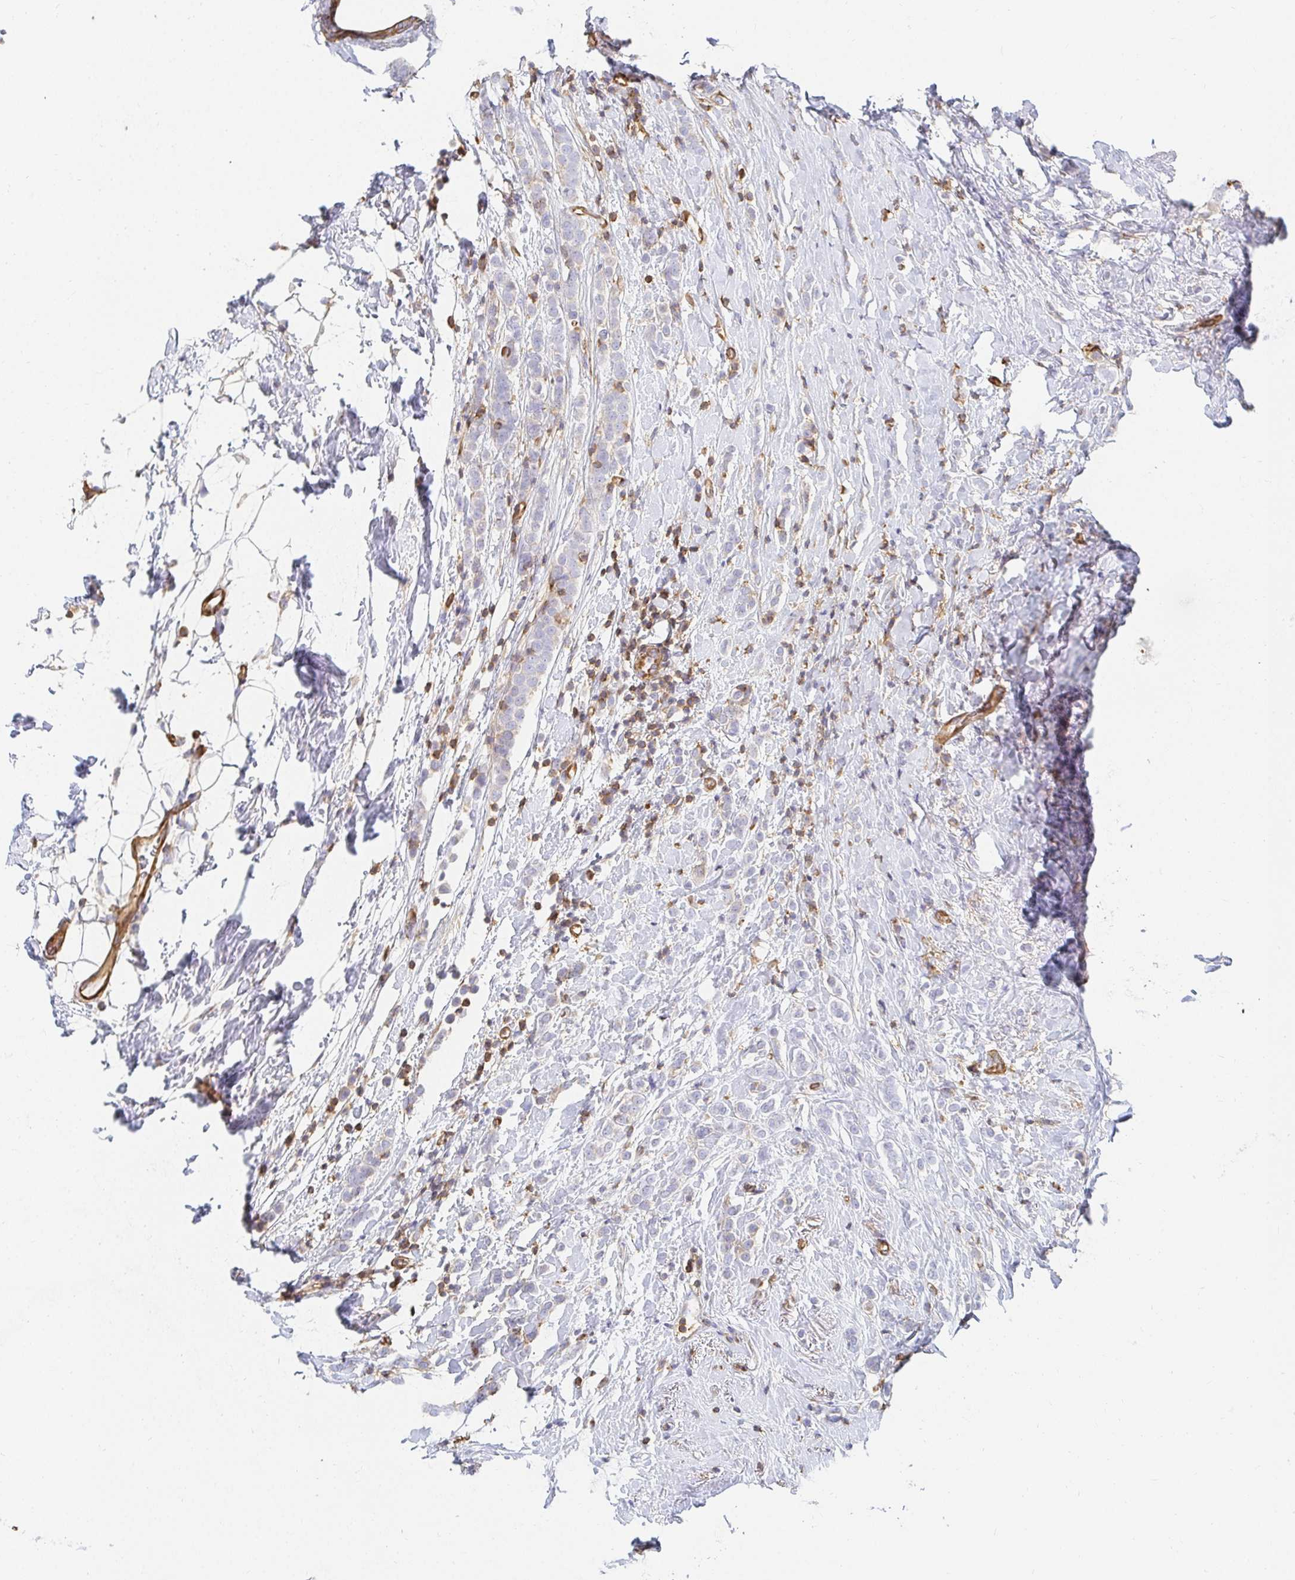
{"staining": {"intensity": "negative", "quantity": "none", "location": "none"}, "tissue": "breast cancer", "cell_type": "Tumor cells", "image_type": "cancer", "snomed": [{"axis": "morphology", "description": "Lobular carcinoma"}, {"axis": "topography", "description": "Breast"}], "caption": "Lobular carcinoma (breast) stained for a protein using immunohistochemistry (IHC) demonstrates no staining tumor cells.", "gene": "TSPAN19", "patient": {"sex": "female", "age": 49}}